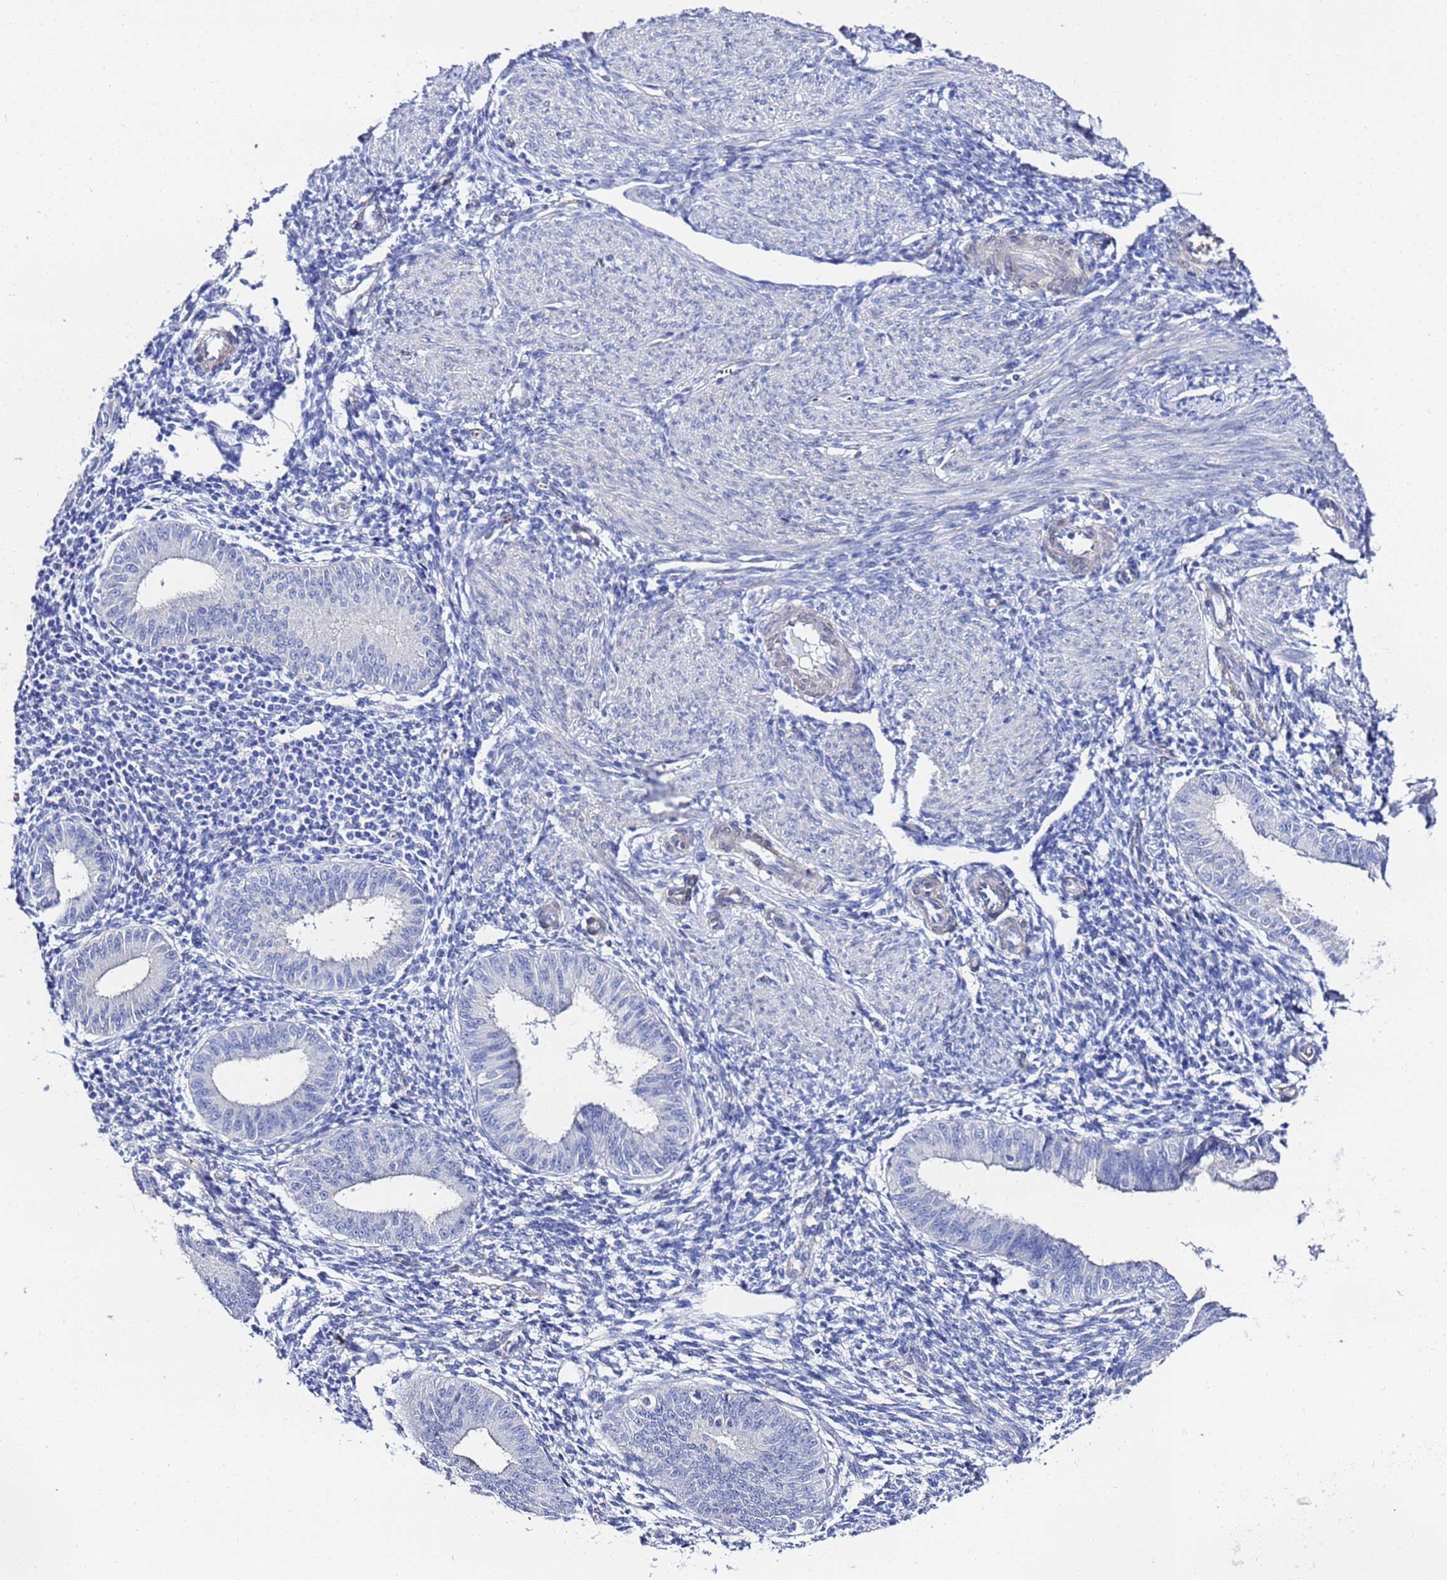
{"staining": {"intensity": "negative", "quantity": "none", "location": "none"}, "tissue": "endometrium", "cell_type": "Cells in endometrial stroma", "image_type": "normal", "snomed": [{"axis": "morphology", "description": "Normal tissue, NOS"}, {"axis": "topography", "description": "Uterus"}, {"axis": "topography", "description": "Endometrium"}], "caption": "IHC photomicrograph of unremarkable endometrium: endometrium stained with DAB (3,3'-diaminobenzidine) displays no significant protein staining in cells in endometrial stroma.", "gene": "ZNF26", "patient": {"sex": "female", "age": 48}}